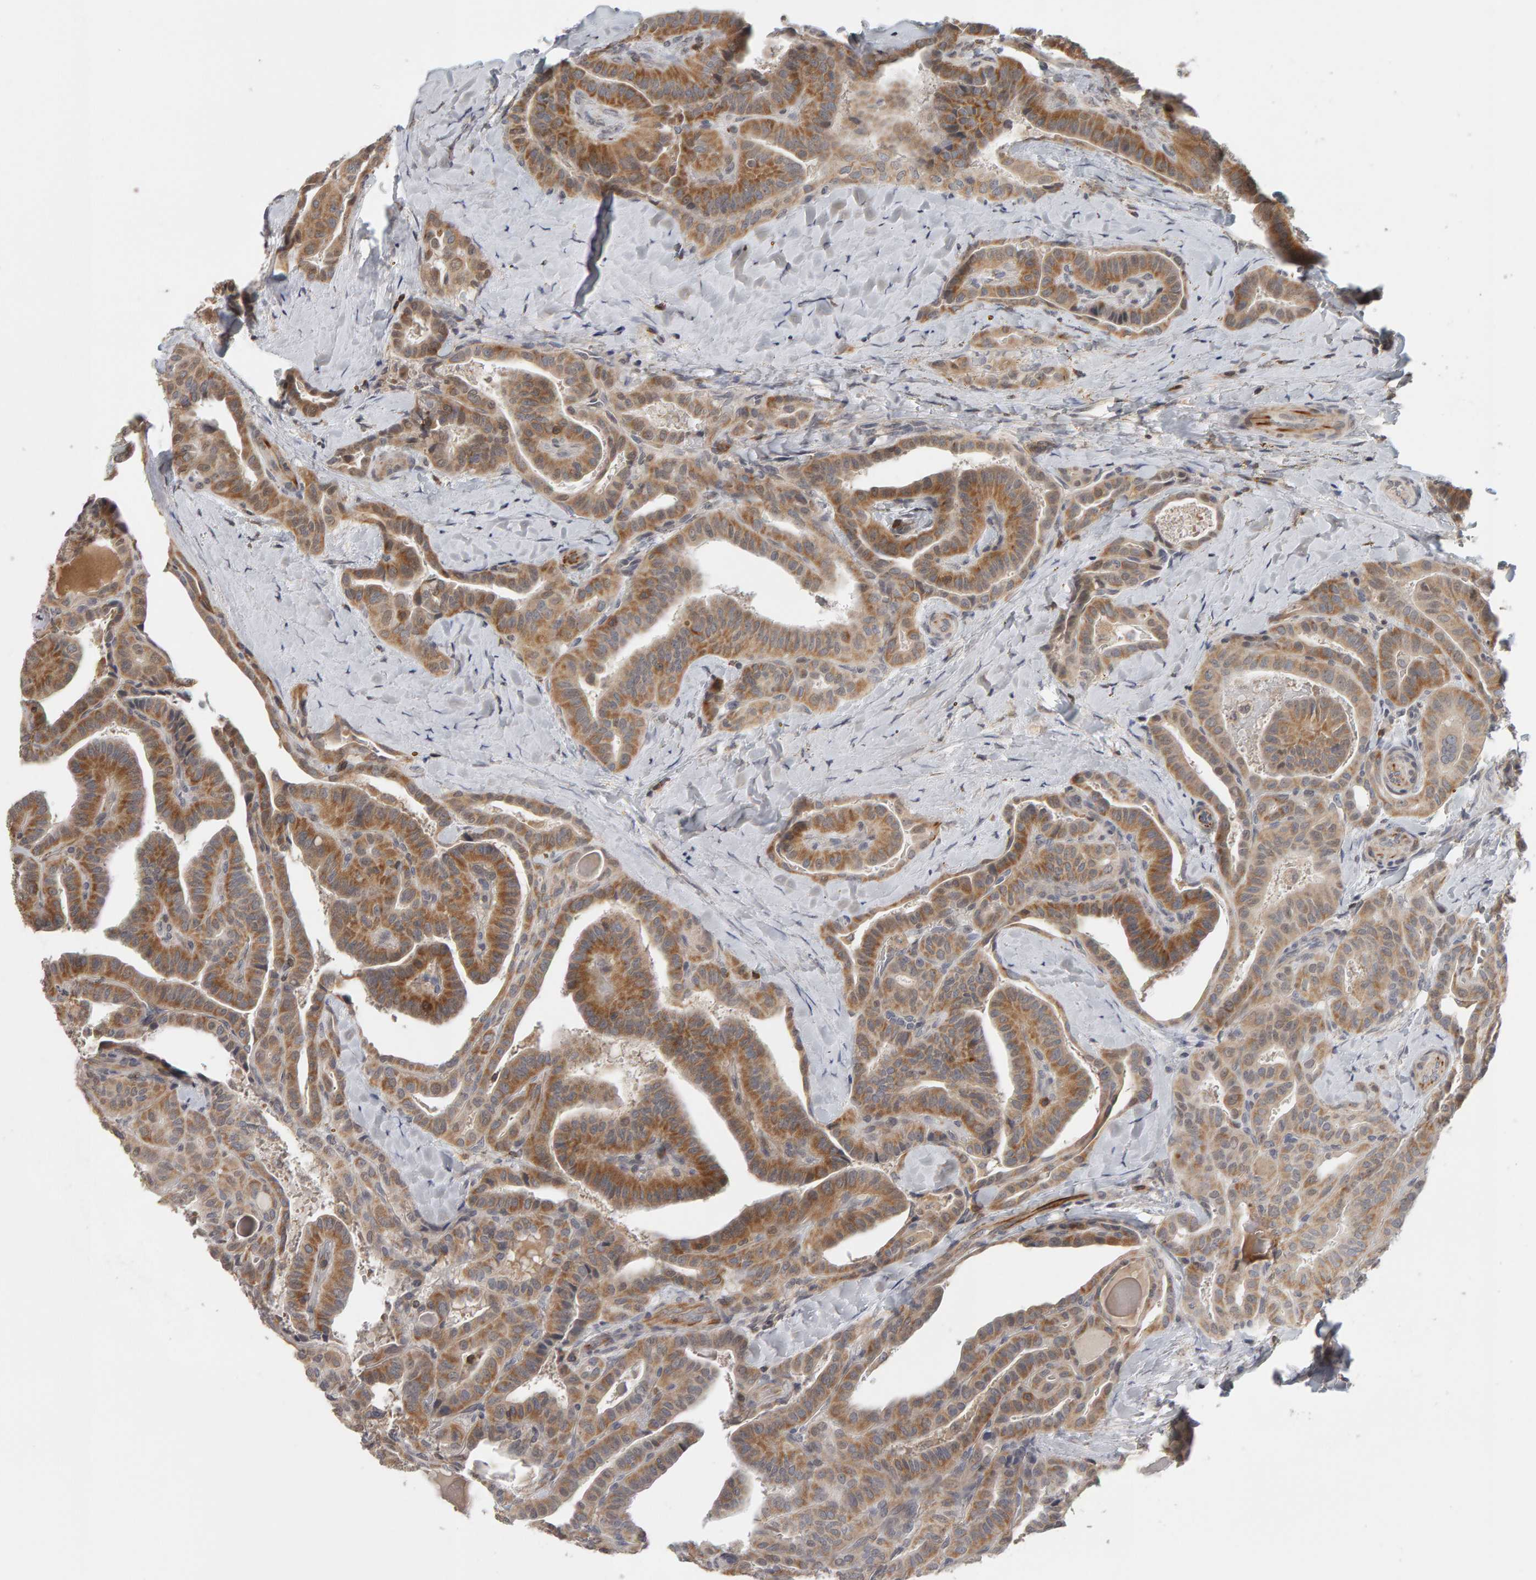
{"staining": {"intensity": "moderate", "quantity": ">75%", "location": "cytoplasmic/membranous"}, "tissue": "thyroid cancer", "cell_type": "Tumor cells", "image_type": "cancer", "snomed": [{"axis": "morphology", "description": "Papillary adenocarcinoma, NOS"}, {"axis": "topography", "description": "Thyroid gland"}], "caption": "Immunohistochemical staining of thyroid cancer (papillary adenocarcinoma) displays medium levels of moderate cytoplasmic/membranous protein expression in about >75% of tumor cells.", "gene": "TEFM", "patient": {"sex": "male", "age": 77}}